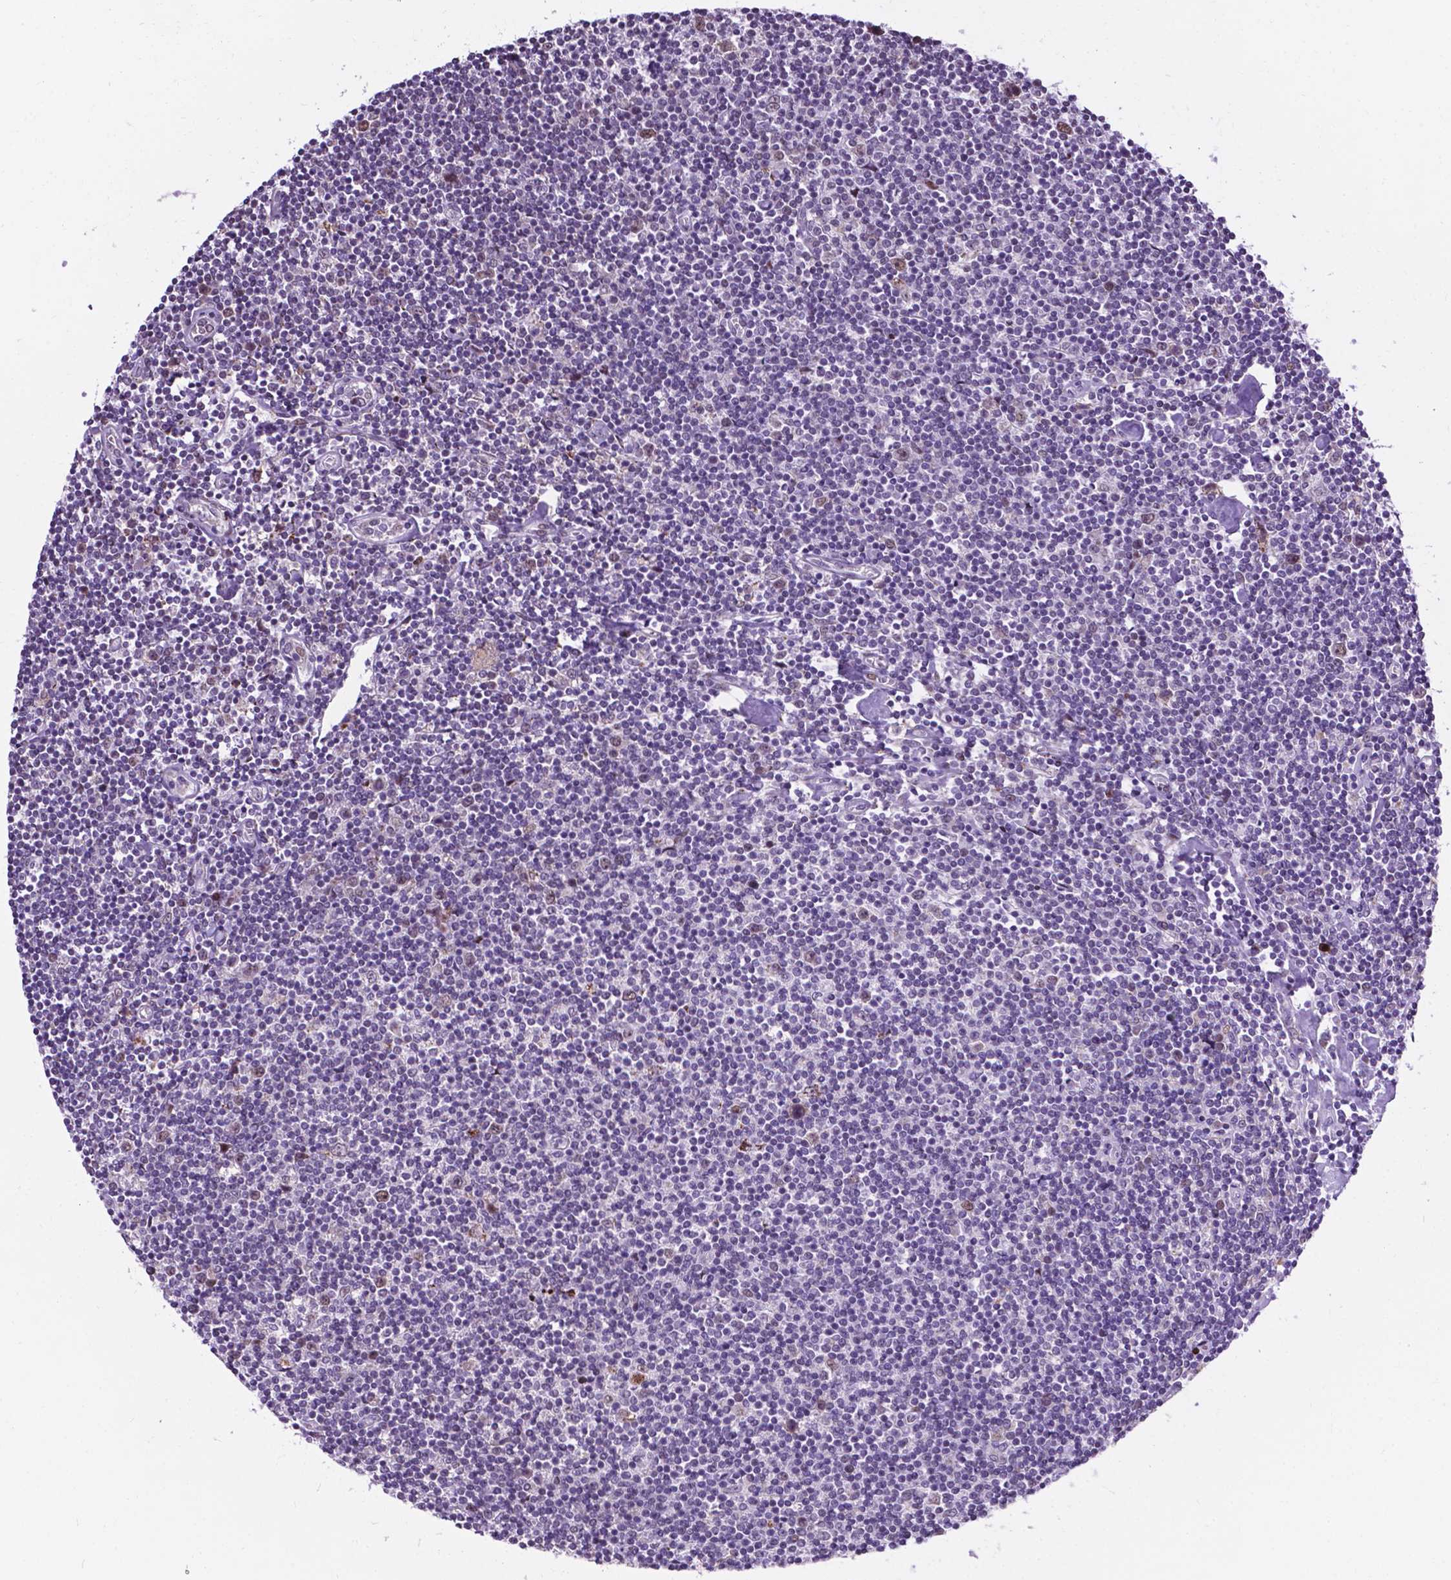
{"staining": {"intensity": "moderate", "quantity": "25%-75%", "location": "cytoplasmic/membranous"}, "tissue": "lymphoma", "cell_type": "Tumor cells", "image_type": "cancer", "snomed": [{"axis": "morphology", "description": "Hodgkin's disease, NOS"}, {"axis": "topography", "description": "Lymph node"}], "caption": "Moderate cytoplasmic/membranous protein staining is identified in about 25%-75% of tumor cells in Hodgkin's disease.", "gene": "SMAD3", "patient": {"sex": "male", "age": 40}}